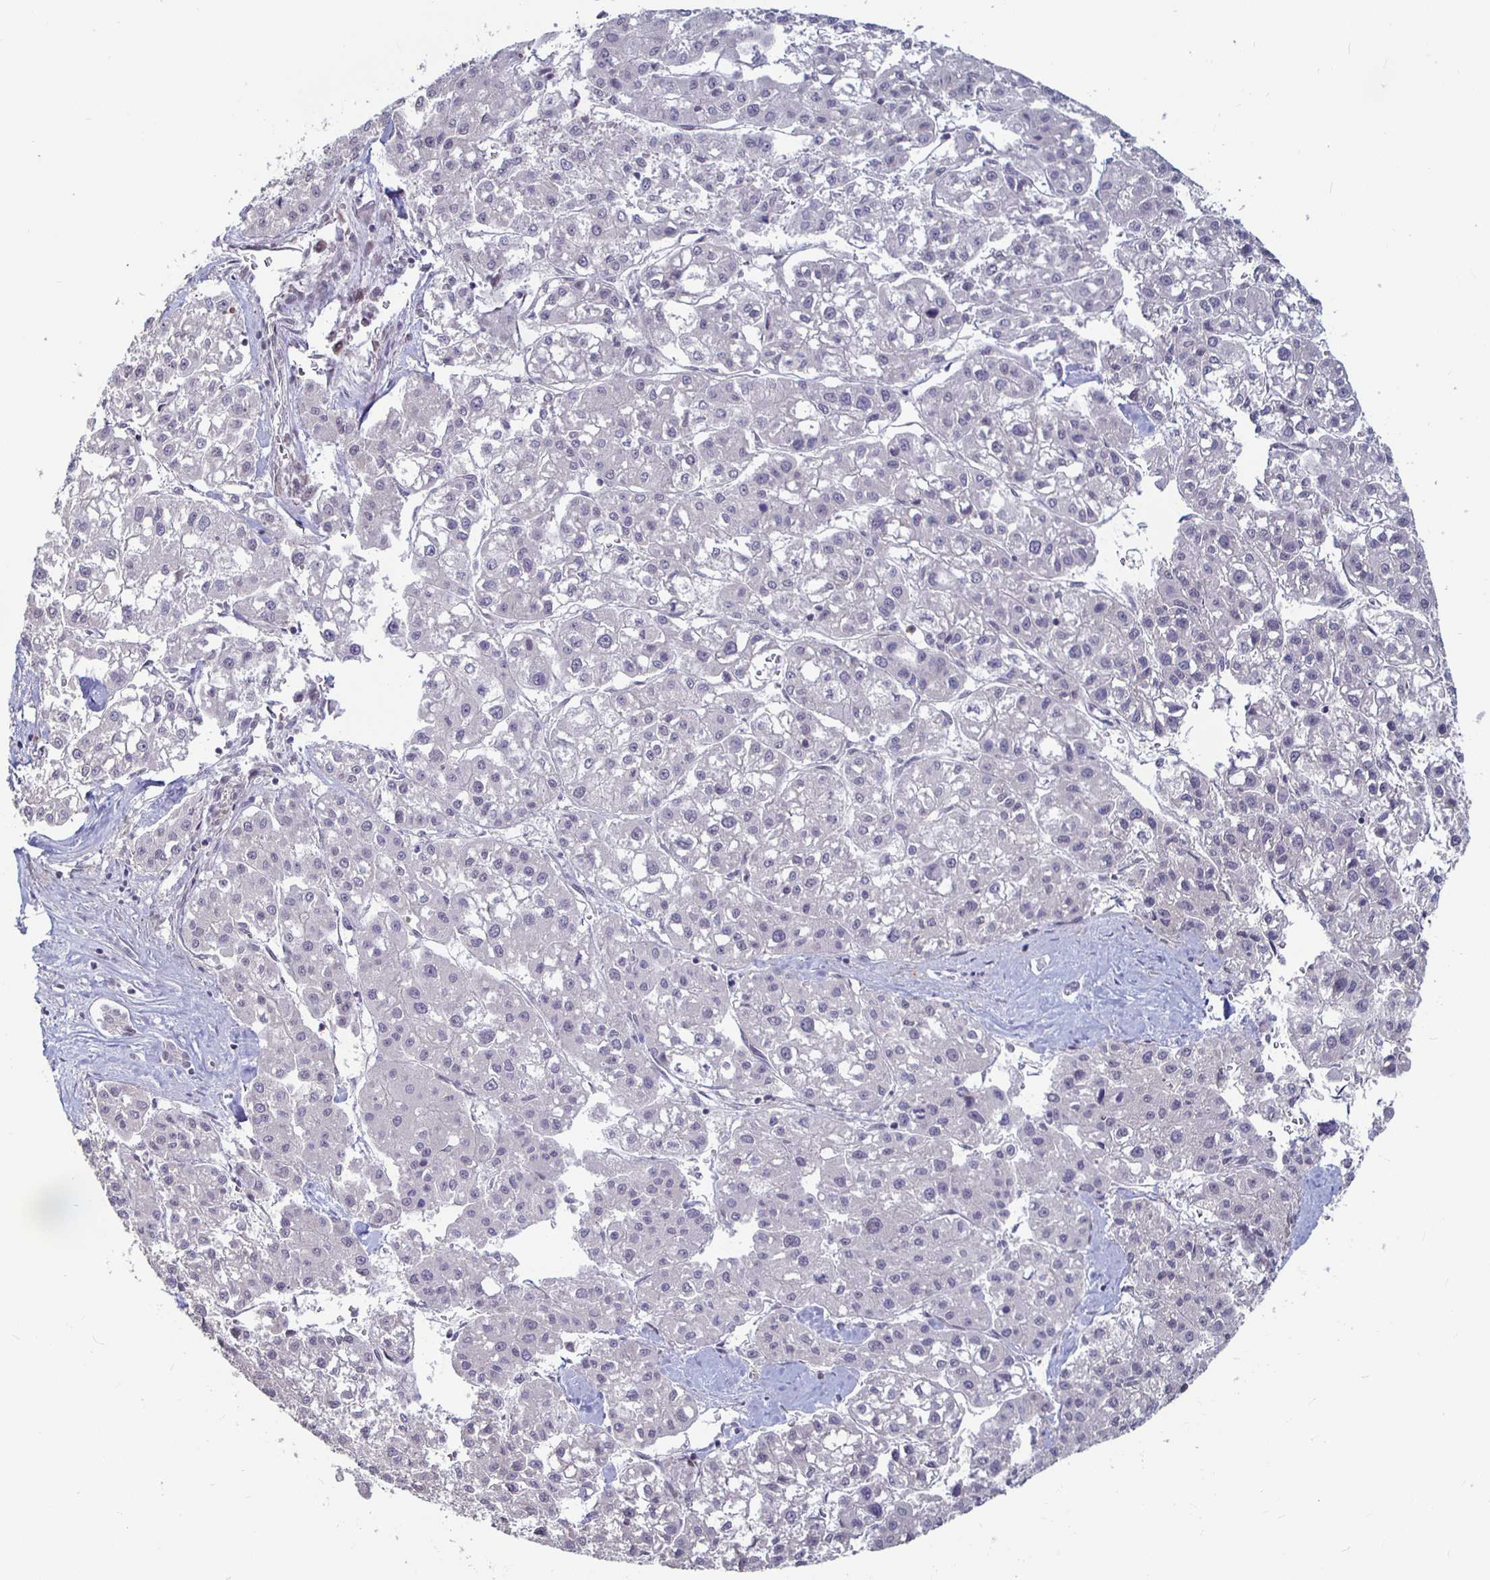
{"staining": {"intensity": "negative", "quantity": "none", "location": "none"}, "tissue": "liver cancer", "cell_type": "Tumor cells", "image_type": "cancer", "snomed": [{"axis": "morphology", "description": "Carcinoma, Hepatocellular, NOS"}, {"axis": "topography", "description": "Liver"}], "caption": "The photomicrograph displays no staining of tumor cells in liver cancer (hepatocellular carcinoma).", "gene": "CAPN11", "patient": {"sex": "male", "age": 73}}